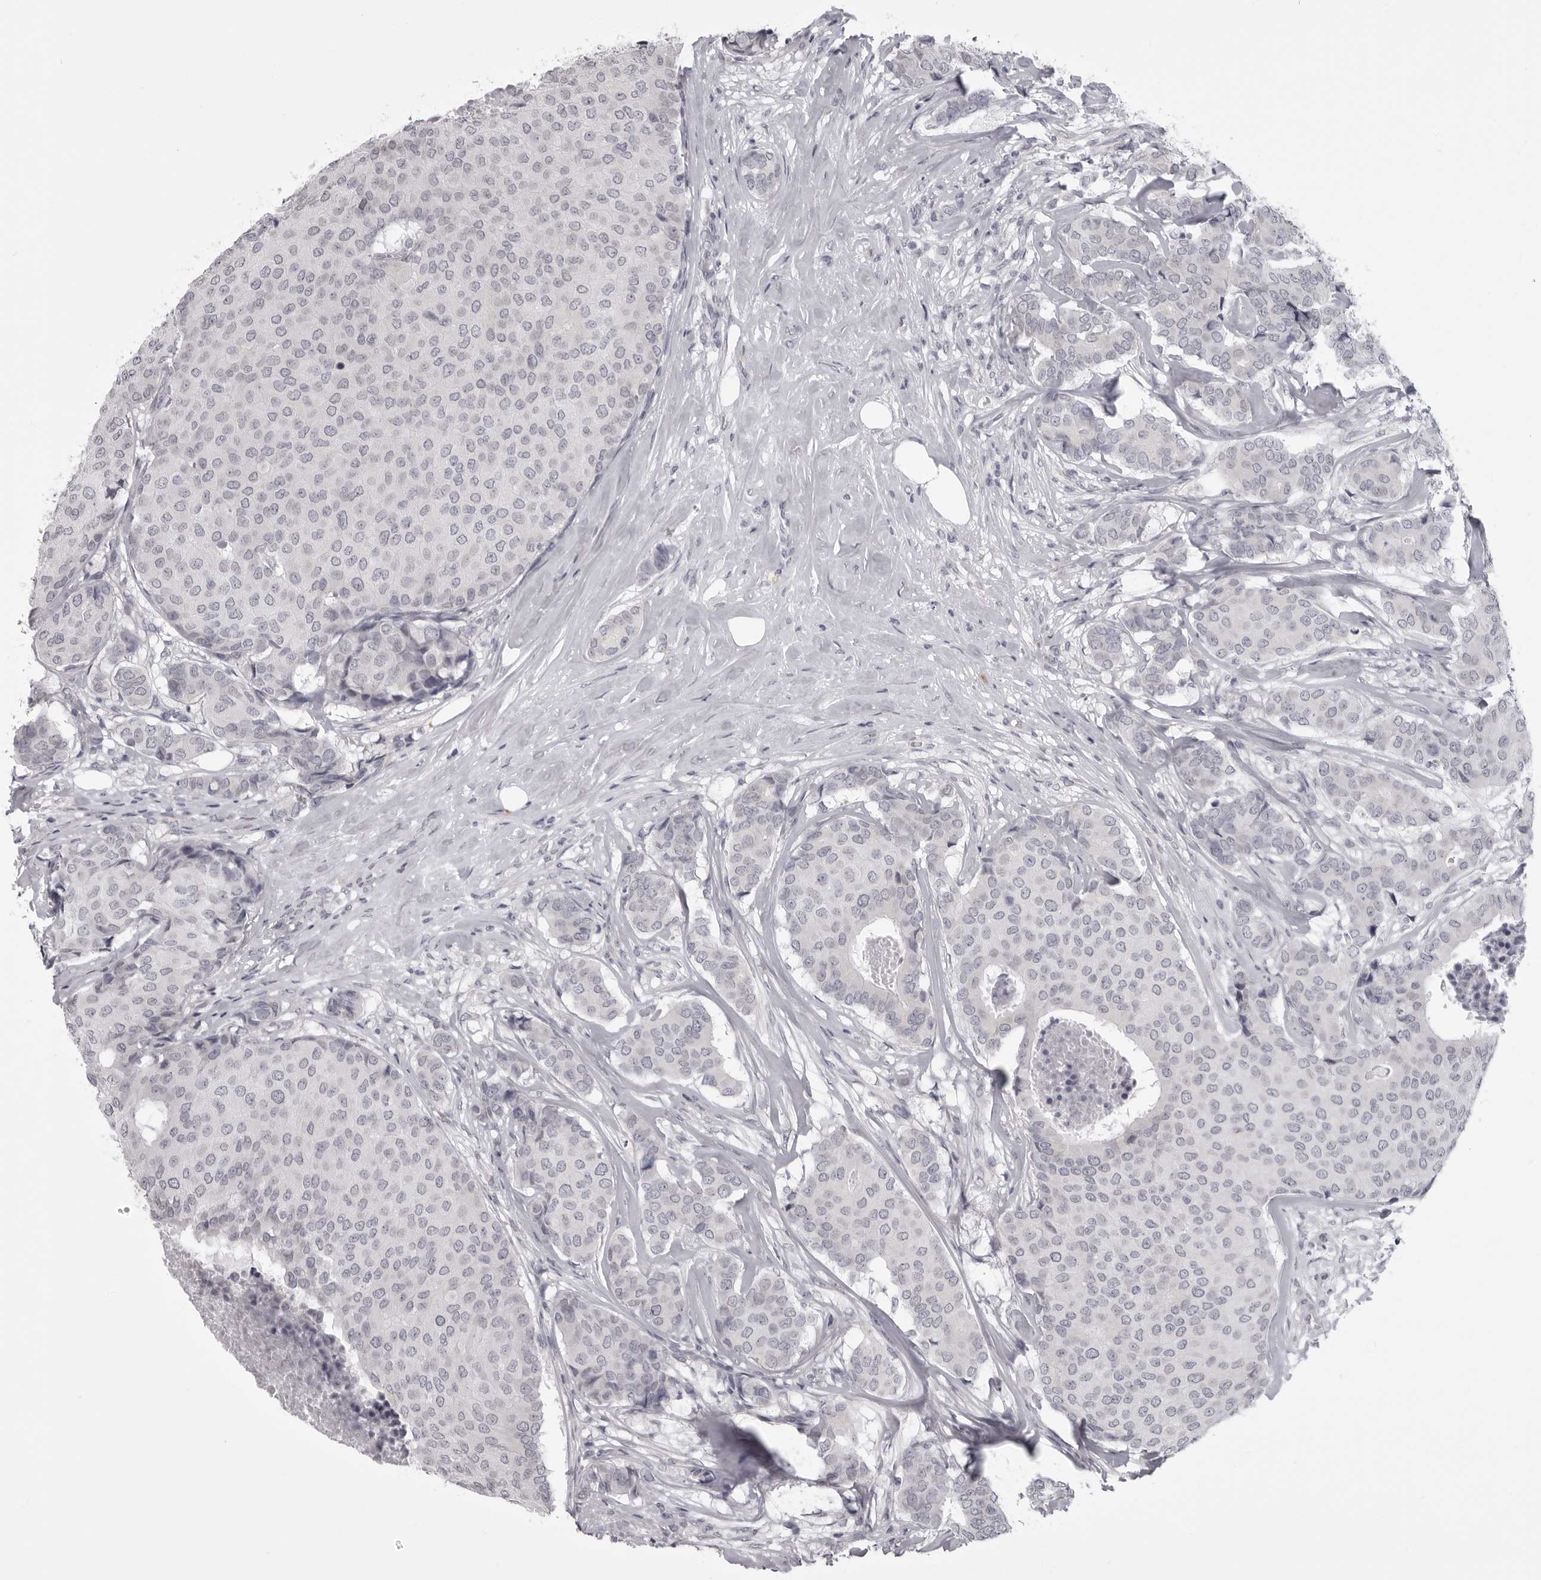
{"staining": {"intensity": "negative", "quantity": "none", "location": "none"}, "tissue": "breast cancer", "cell_type": "Tumor cells", "image_type": "cancer", "snomed": [{"axis": "morphology", "description": "Duct carcinoma"}, {"axis": "topography", "description": "Breast"}], "caption": "Immunohistochemical staining of human breast cancer reveals no significant expression in tumor cells.", "gene": "EPHA10", "patient": {"sex": "female", "age": 75}}